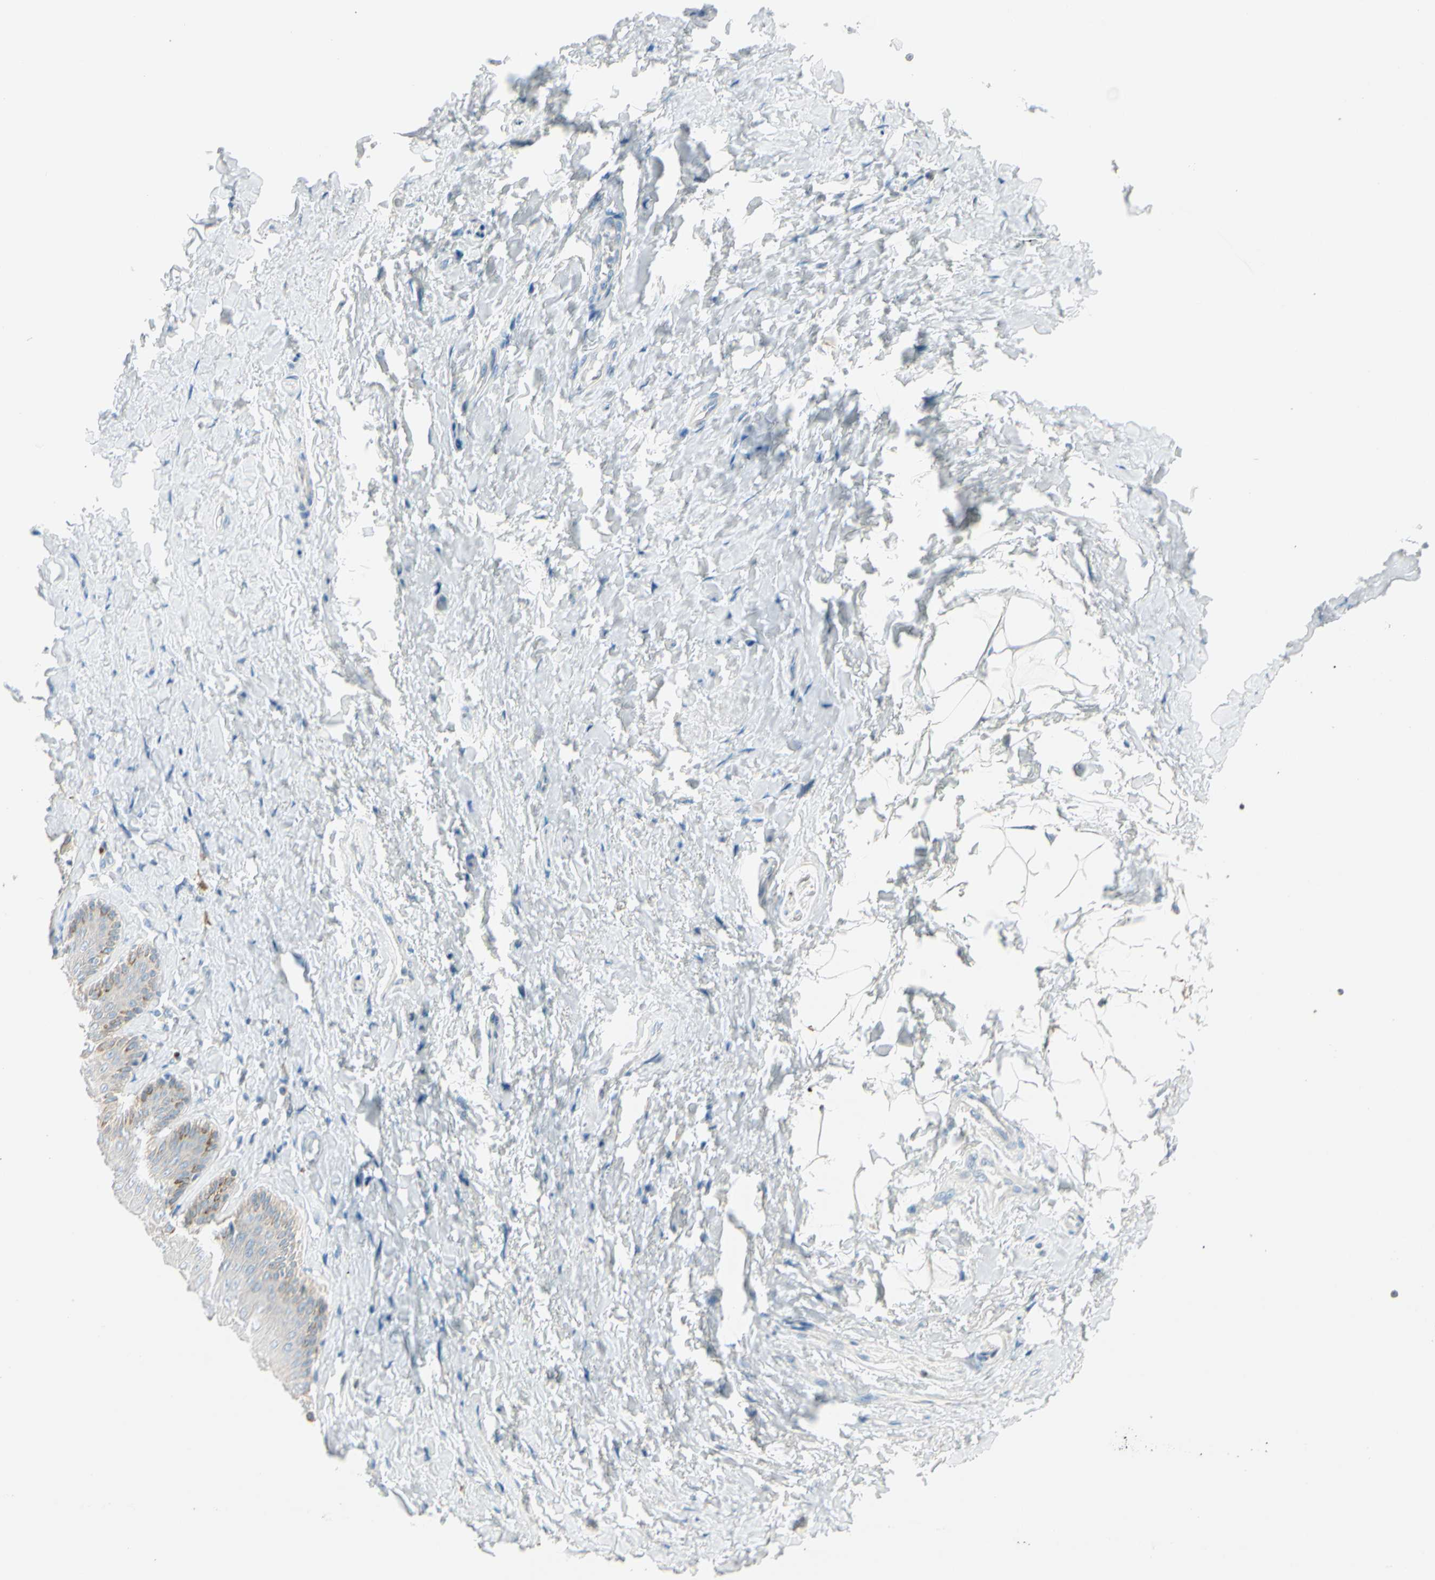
{"staining": {"intensity": "moderate", "quantity": "<25%", "location": "cytoplasmic/membranous"}, "tissue": "skin", "cell_type": "Epidermal cells", "image_type": "normal", "snomed": [{"axis": "morphology", "description": "Normal tissue, NOS"}, {"axis": "topography", "description": "Anal"}], "caption": "Immunohistochemistry (DAB (3,3'-diaminobenzidine)) staining of unremarkable human skin demonstrates moderate cytoplasmic/membranous protein staining in about <25% of epidermal cells. (DAB (3,3'-diaminobenzidine) IHC, brown staining for protein, blue staining for nuclei).", "gene": "PEBP1", "patient": {"sex": "male", "age": 69}}